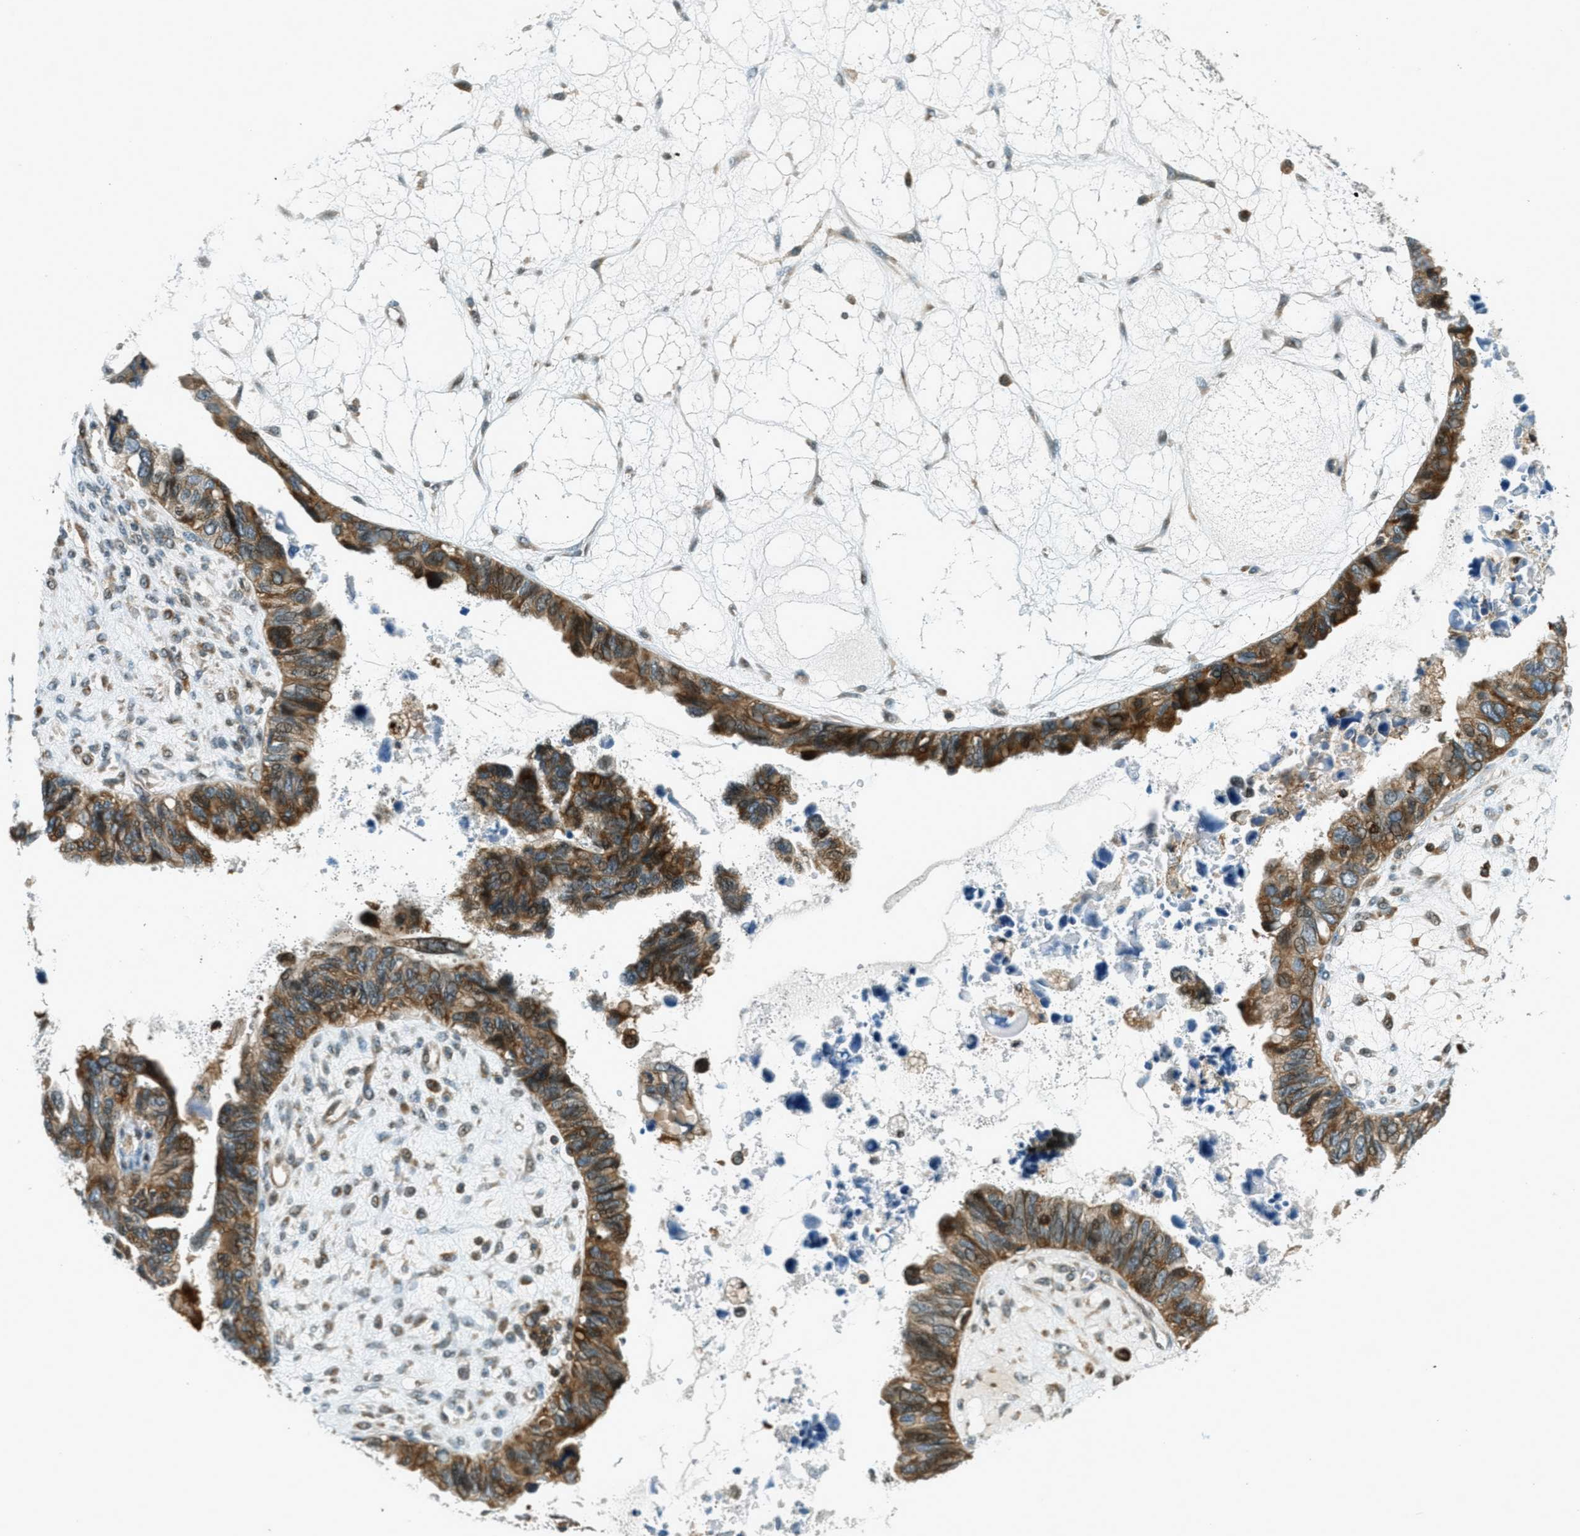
{"staining": {"intensity": "strong", "quantity": ">75%", "location": "cytoplasmic/membranous"}, "tissue": "ovarian cancer", "cell_type": "Tumor cells", "image_type": "cancer", "snomed": [{"axis": "morphology", "description": "Cystadenocarcinoma, serous, NOS"}, {"axis": "topography", "description": "Ovary"}], "caption": "Approximately >75% of tumor cells in ovarian serous cystadenocarcinoma reveal strong cytoplasmic/membranous protein staining as visualized by brown immunohistochemical staining.", "gene": "PTPN23", "patient": {"sex": "female", "age": 79}}